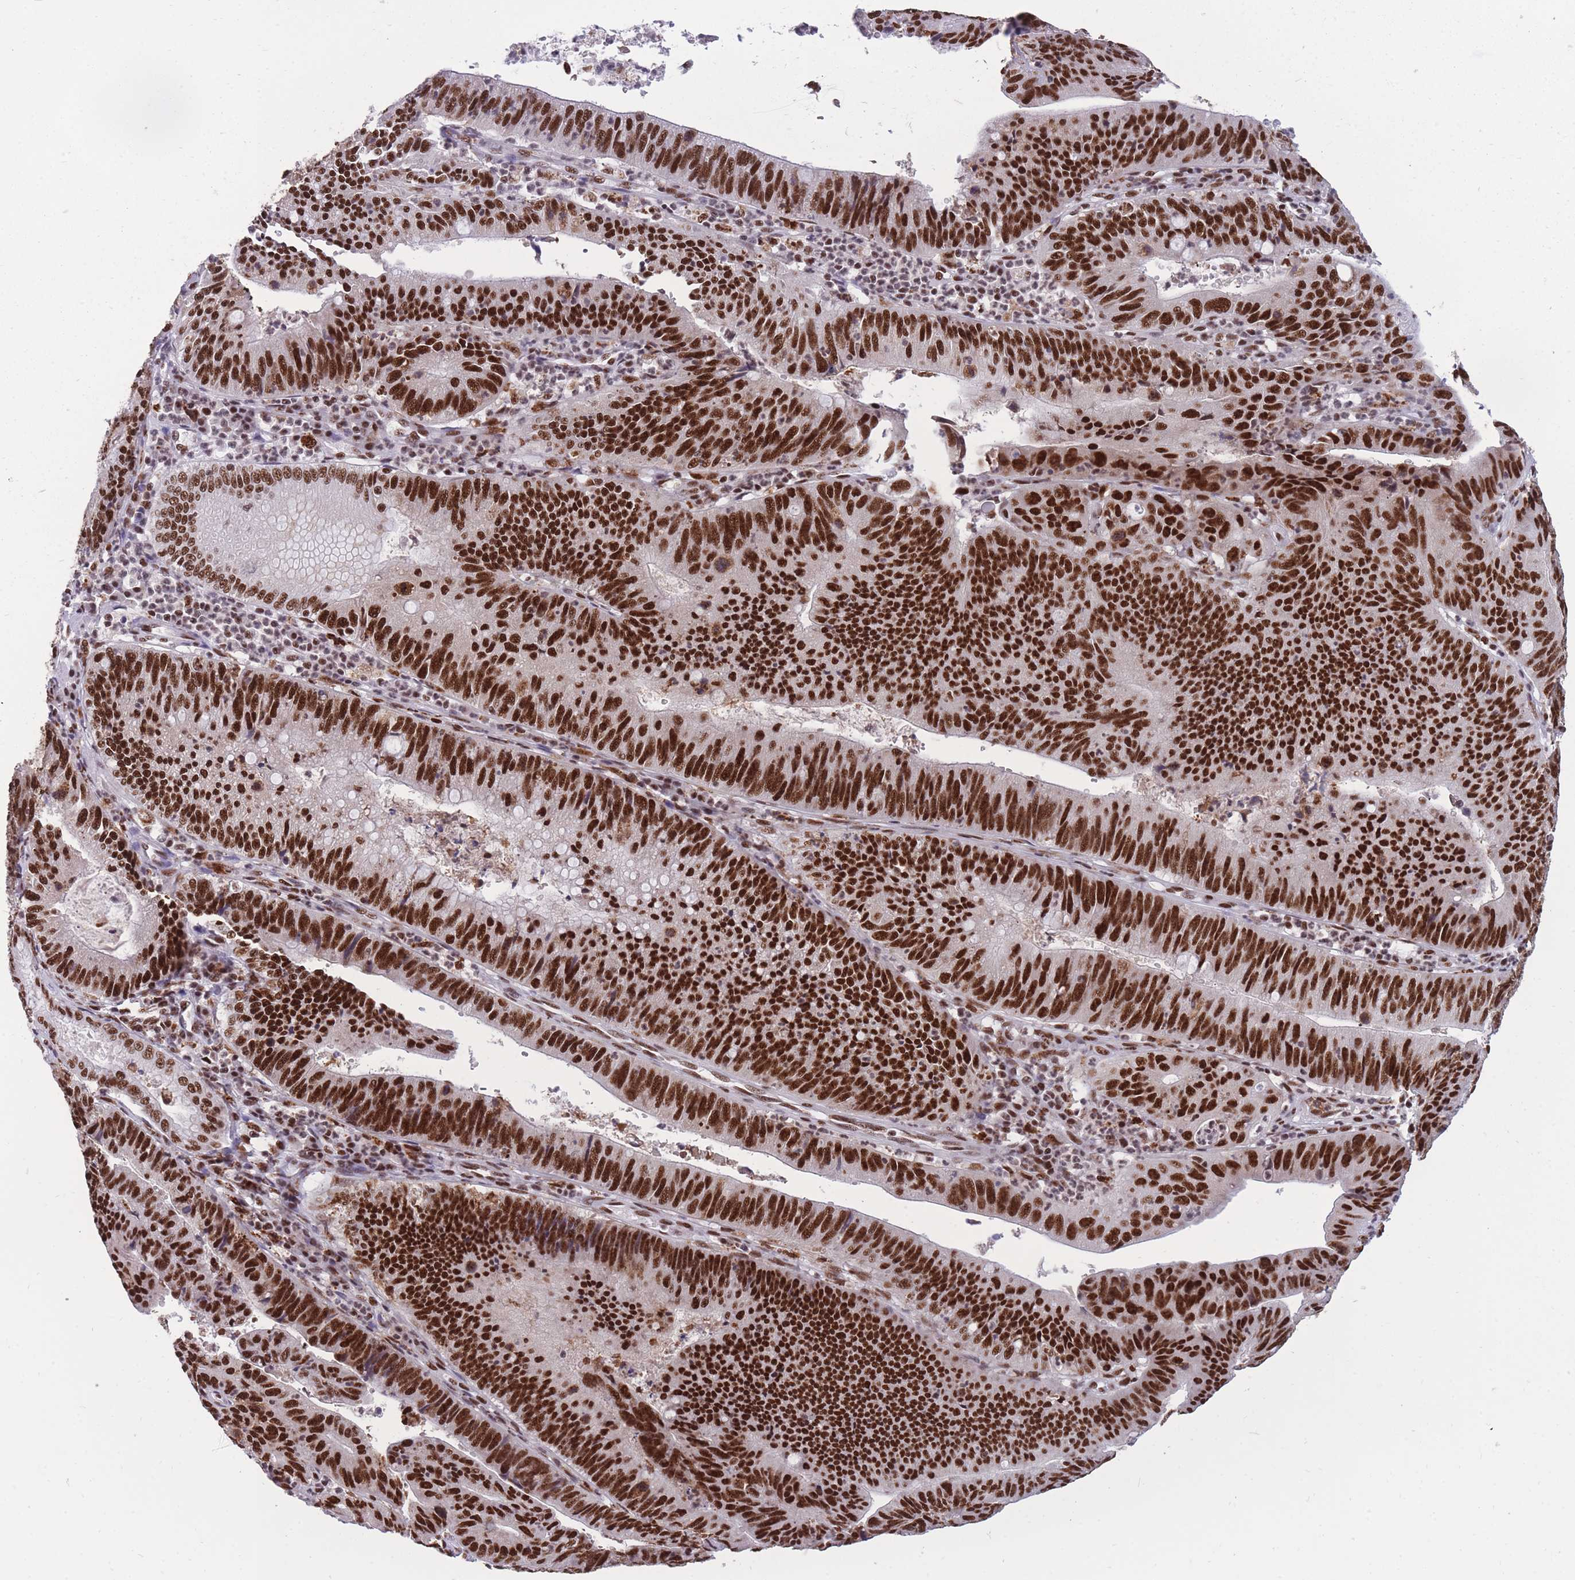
{"staining": {"intensity": "strong", "quantity": ">75%", "location": "nuclear"}, "tissue": "stomach cancer", "cell_type": "Tumor cells", "image_type": "cancer", "snomed": [{"axis": "morphology", "description": "Adenocarcinoma, NOS"}, {"axis": "topography", "description": "Stomach"}], "caption": "Tumor cells reveal high levels of strong nuclear positivity in about >75% of cells in stomach cancer (adenocarcinoma).", "gene": "PRPF19", "patient": {"sex": "male", "age": 59}}